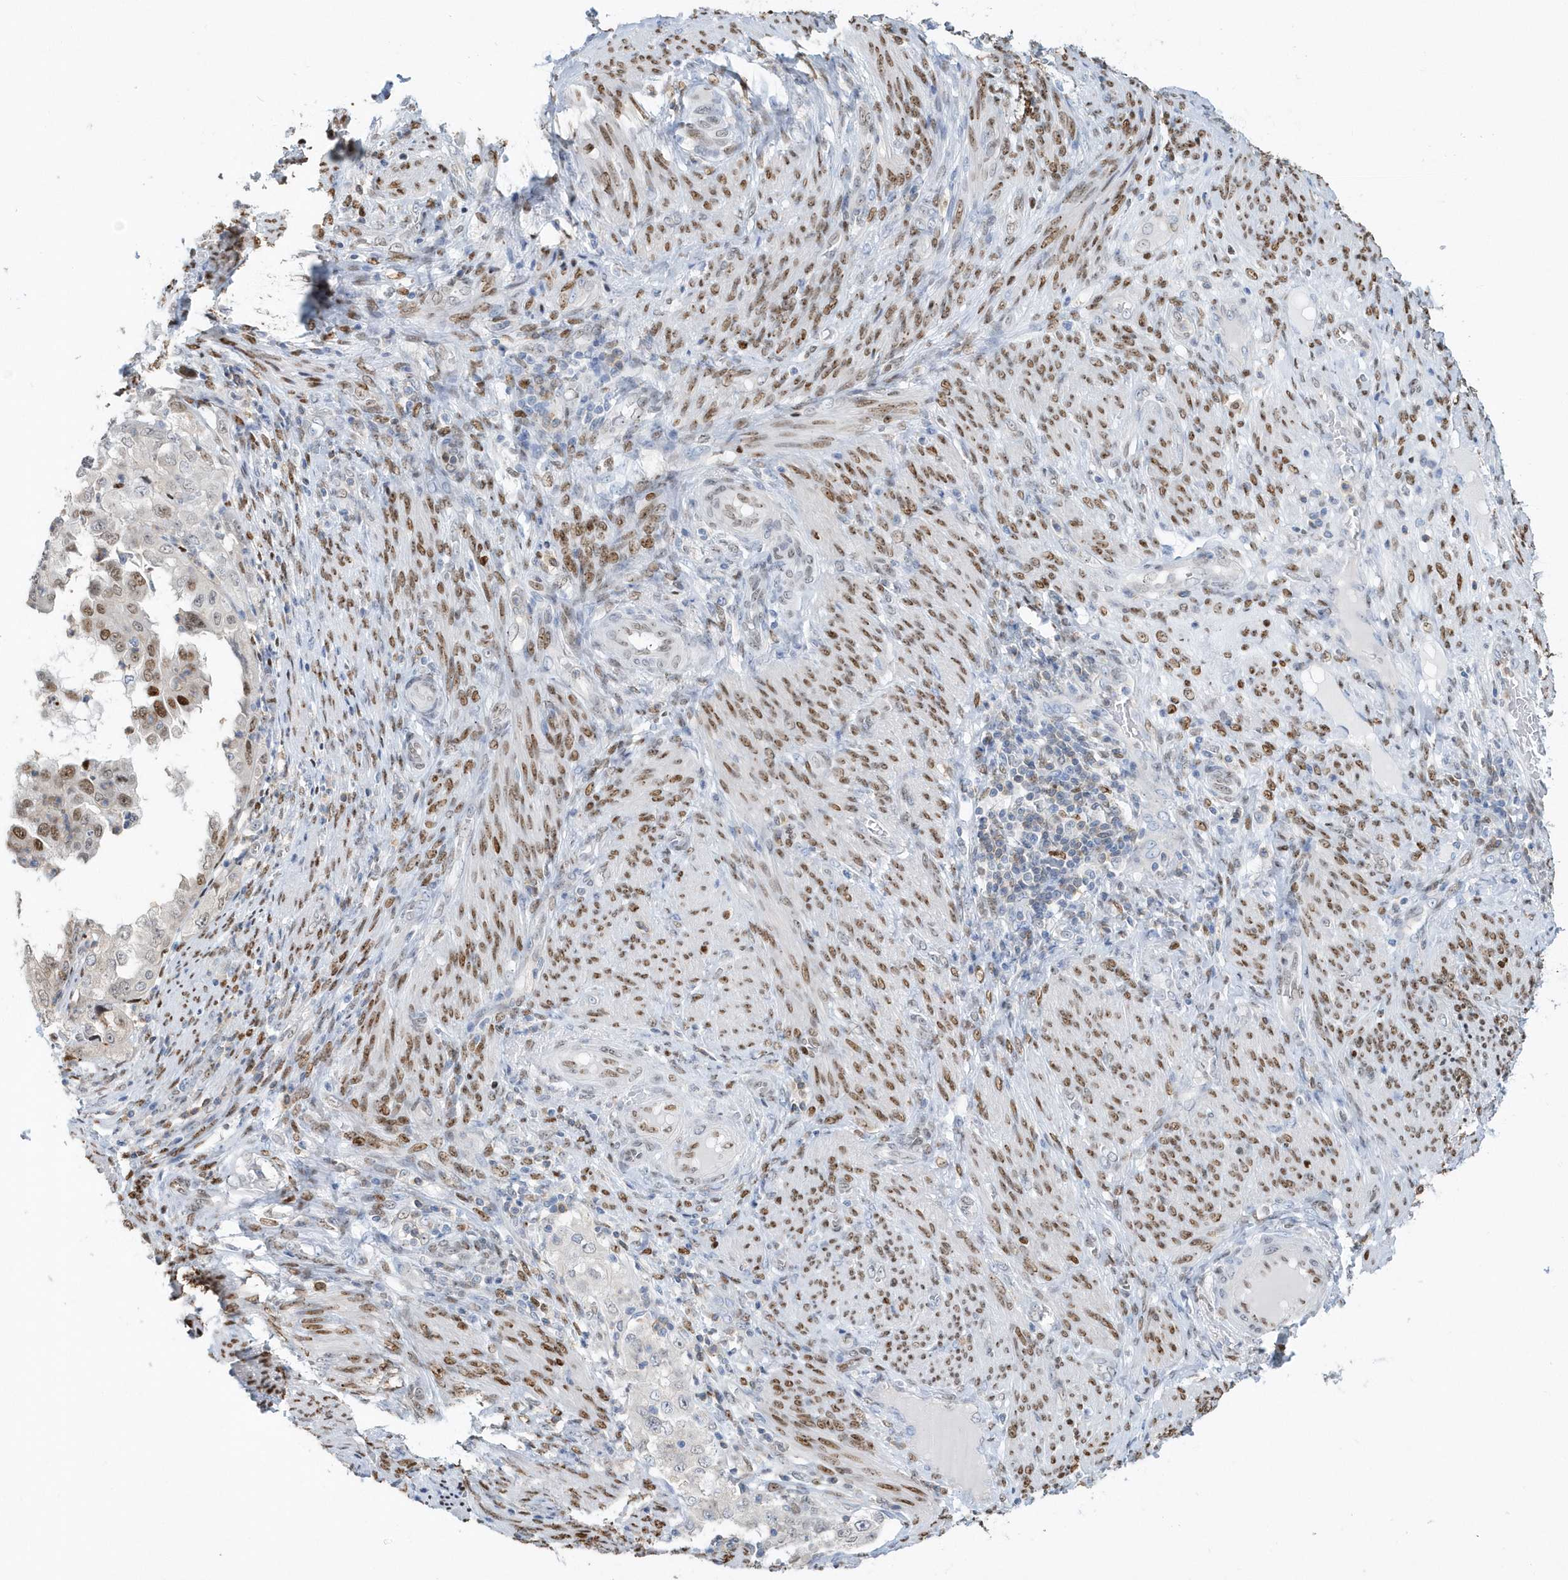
{"staining": {"intensity": "moderate", "quantity": "25%-75%", "location": "nuclear"}, "tissue": "endometrial cancer", "cell_type": "Tumor cells", "image_type": "cancer", "snomed": [{"axis": "morphology", "description": "Adenocarcinoma, NOS"}, {"axis": "topography", "description": "Endometrium"}], "caption": "Endometrial adenocarcinoma stained with a protein marker displays moderate staining in tumor cells.", "gene": "MACROH2A2", "patient": {"sex": "female", "age": 85}}